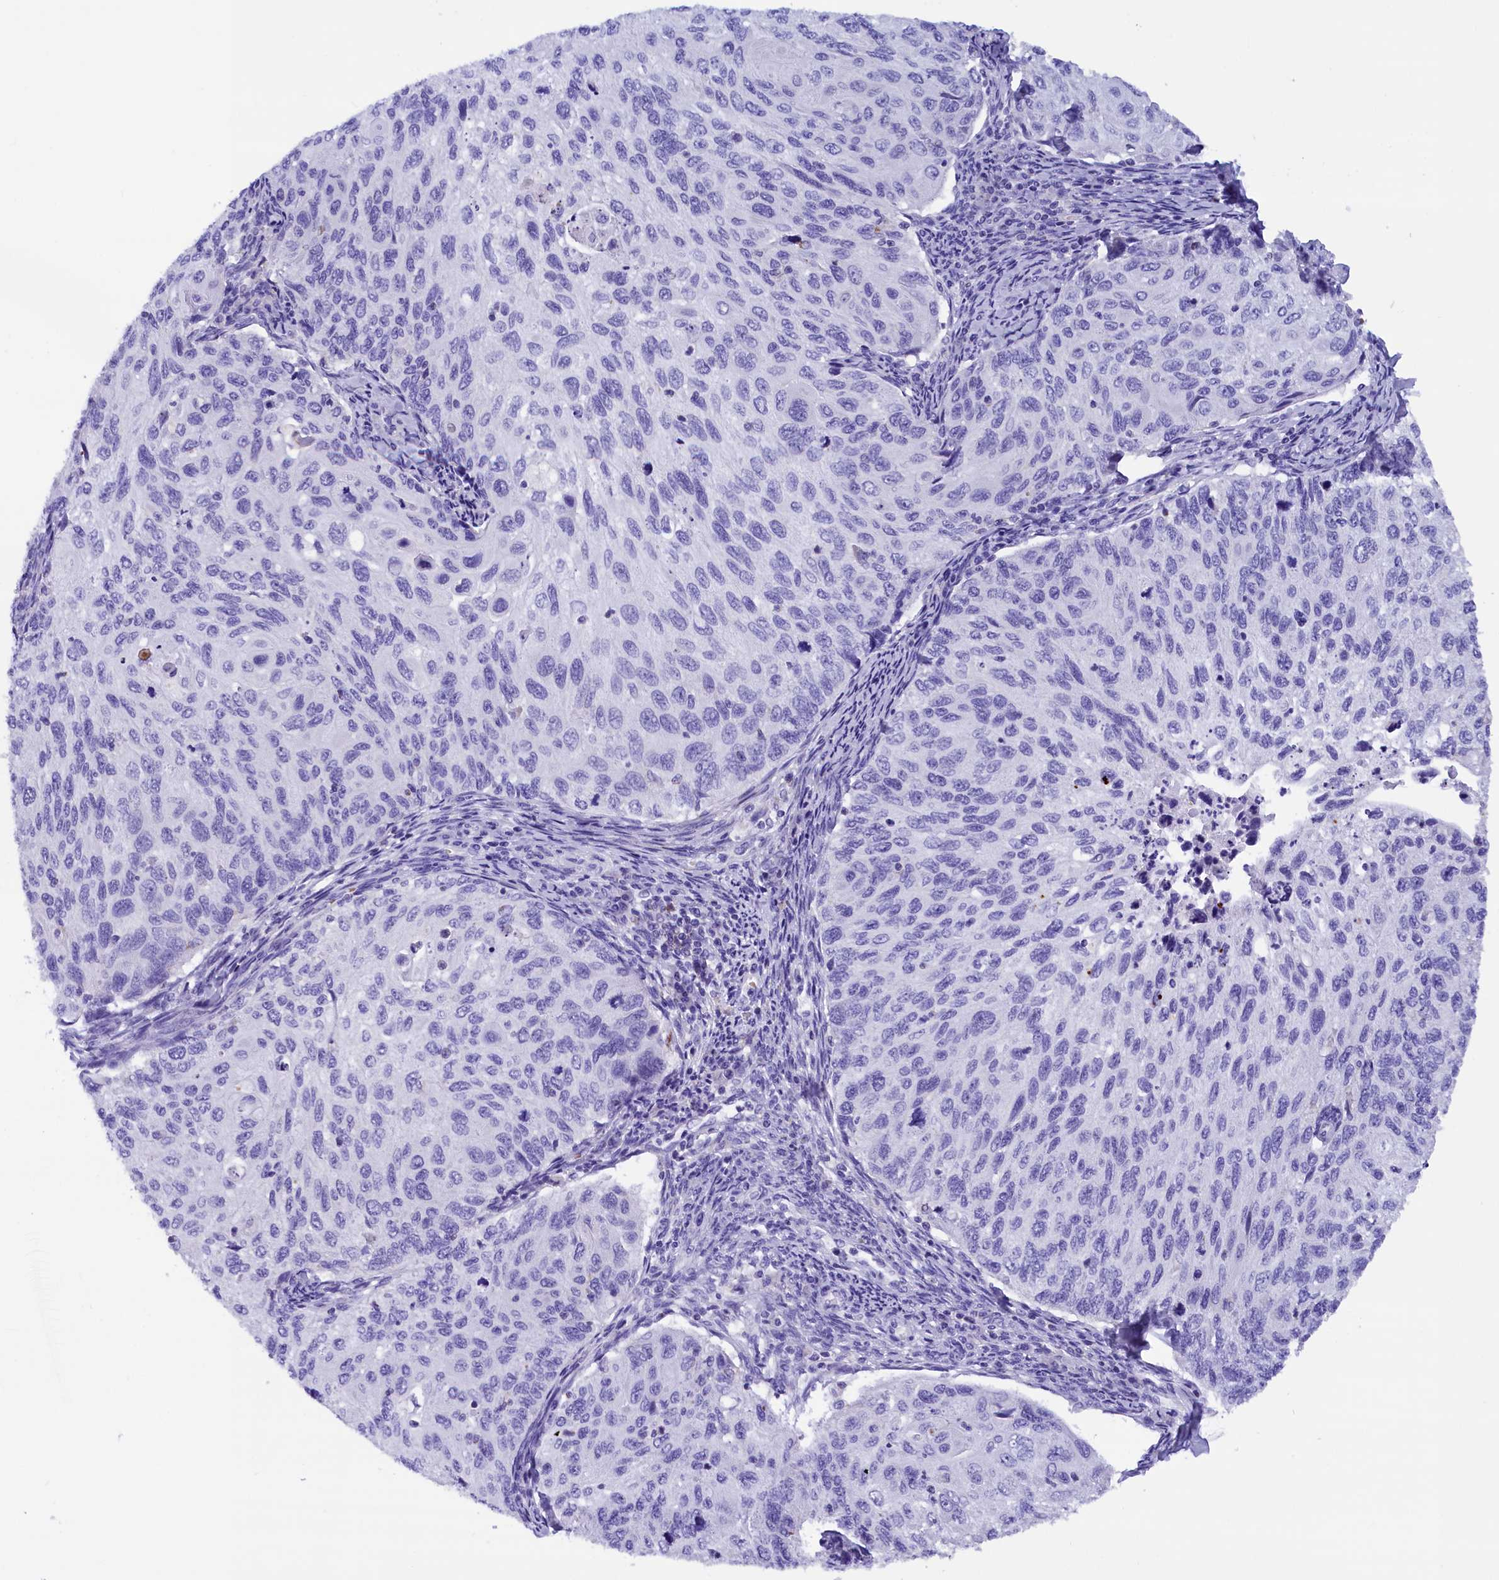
{"staining": {"intensity": "negative", "quantity": "none", "location": "none"}, "tissue": "cervical cancer", "cell_type": "Tumor cells", "image_type": "cancer", "snomed": [{"axis": "morphology", "description": "Squamous cell carcinoma, NOS"}, {"axis": "topography", "description": "Cervix"}], "caption": "This is an IHC image of cervical cancer. There is no staining in tumor cells.", "gene": "ABAT", "patient": {"sex": "female", "age": 70}}